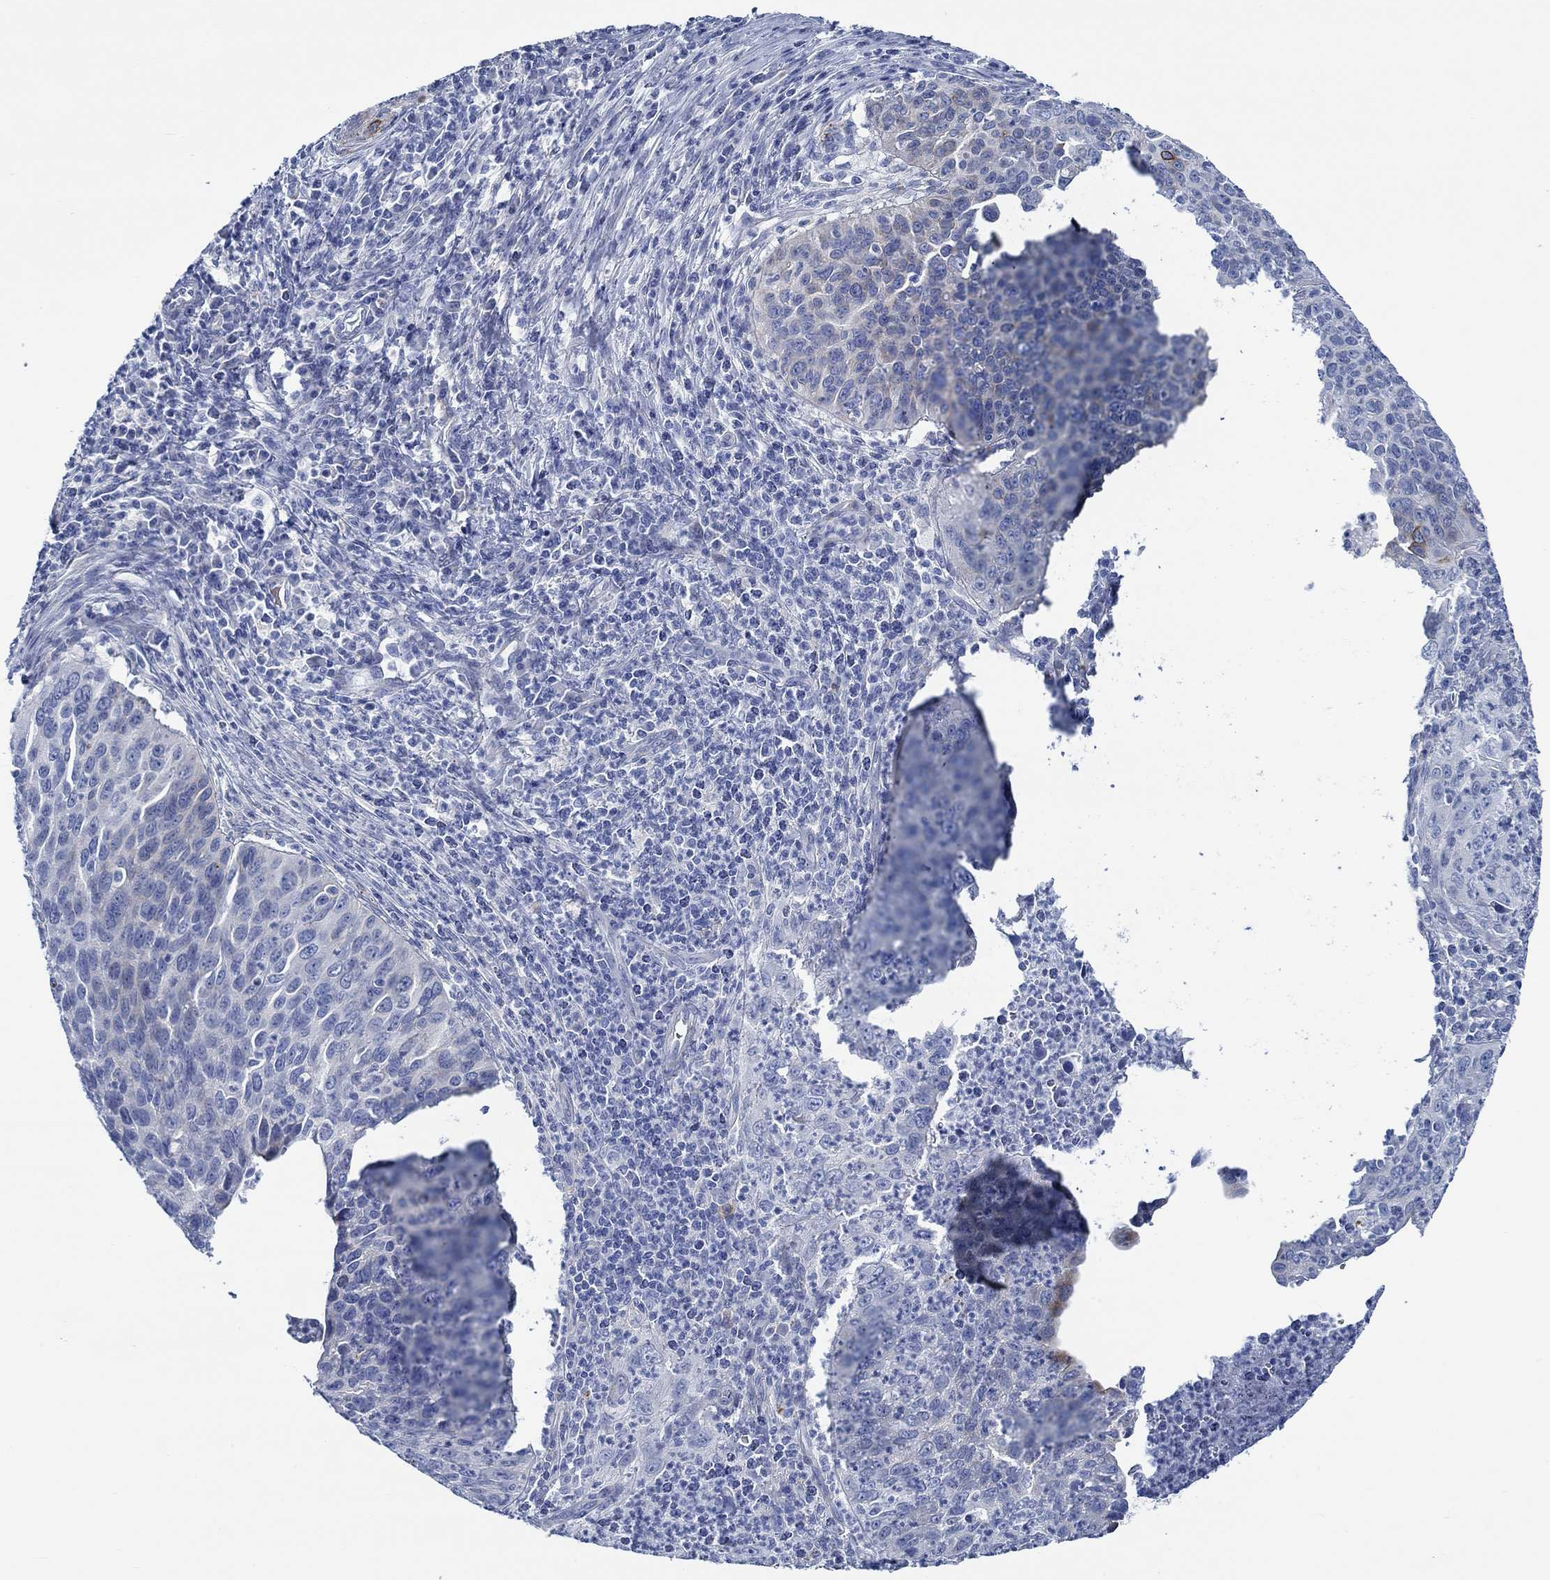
{"staining": {"intensity": "moderate", "quantity": "<25%", "location": "cytoplasmic/membranous"}, "tissue": "cervical cancer", "cell_type": "Tumor cells", "image_type": "cancer", "snomed": [{"axis": "morphology", "description": "Squamous cell carcinoma, NOS"}, {"axis": "topography", "description": "Cervix"}], "caption": "Immunohistochemistry (IHC) (DAB) staining of human cervical squamous cell carcinoma exhibits moderate cytoplasmic/membranous protein staining in approximately <25% of tumor cells.", "gene": "SVEP1", "patient": {"sex": "female", "age": 26}}